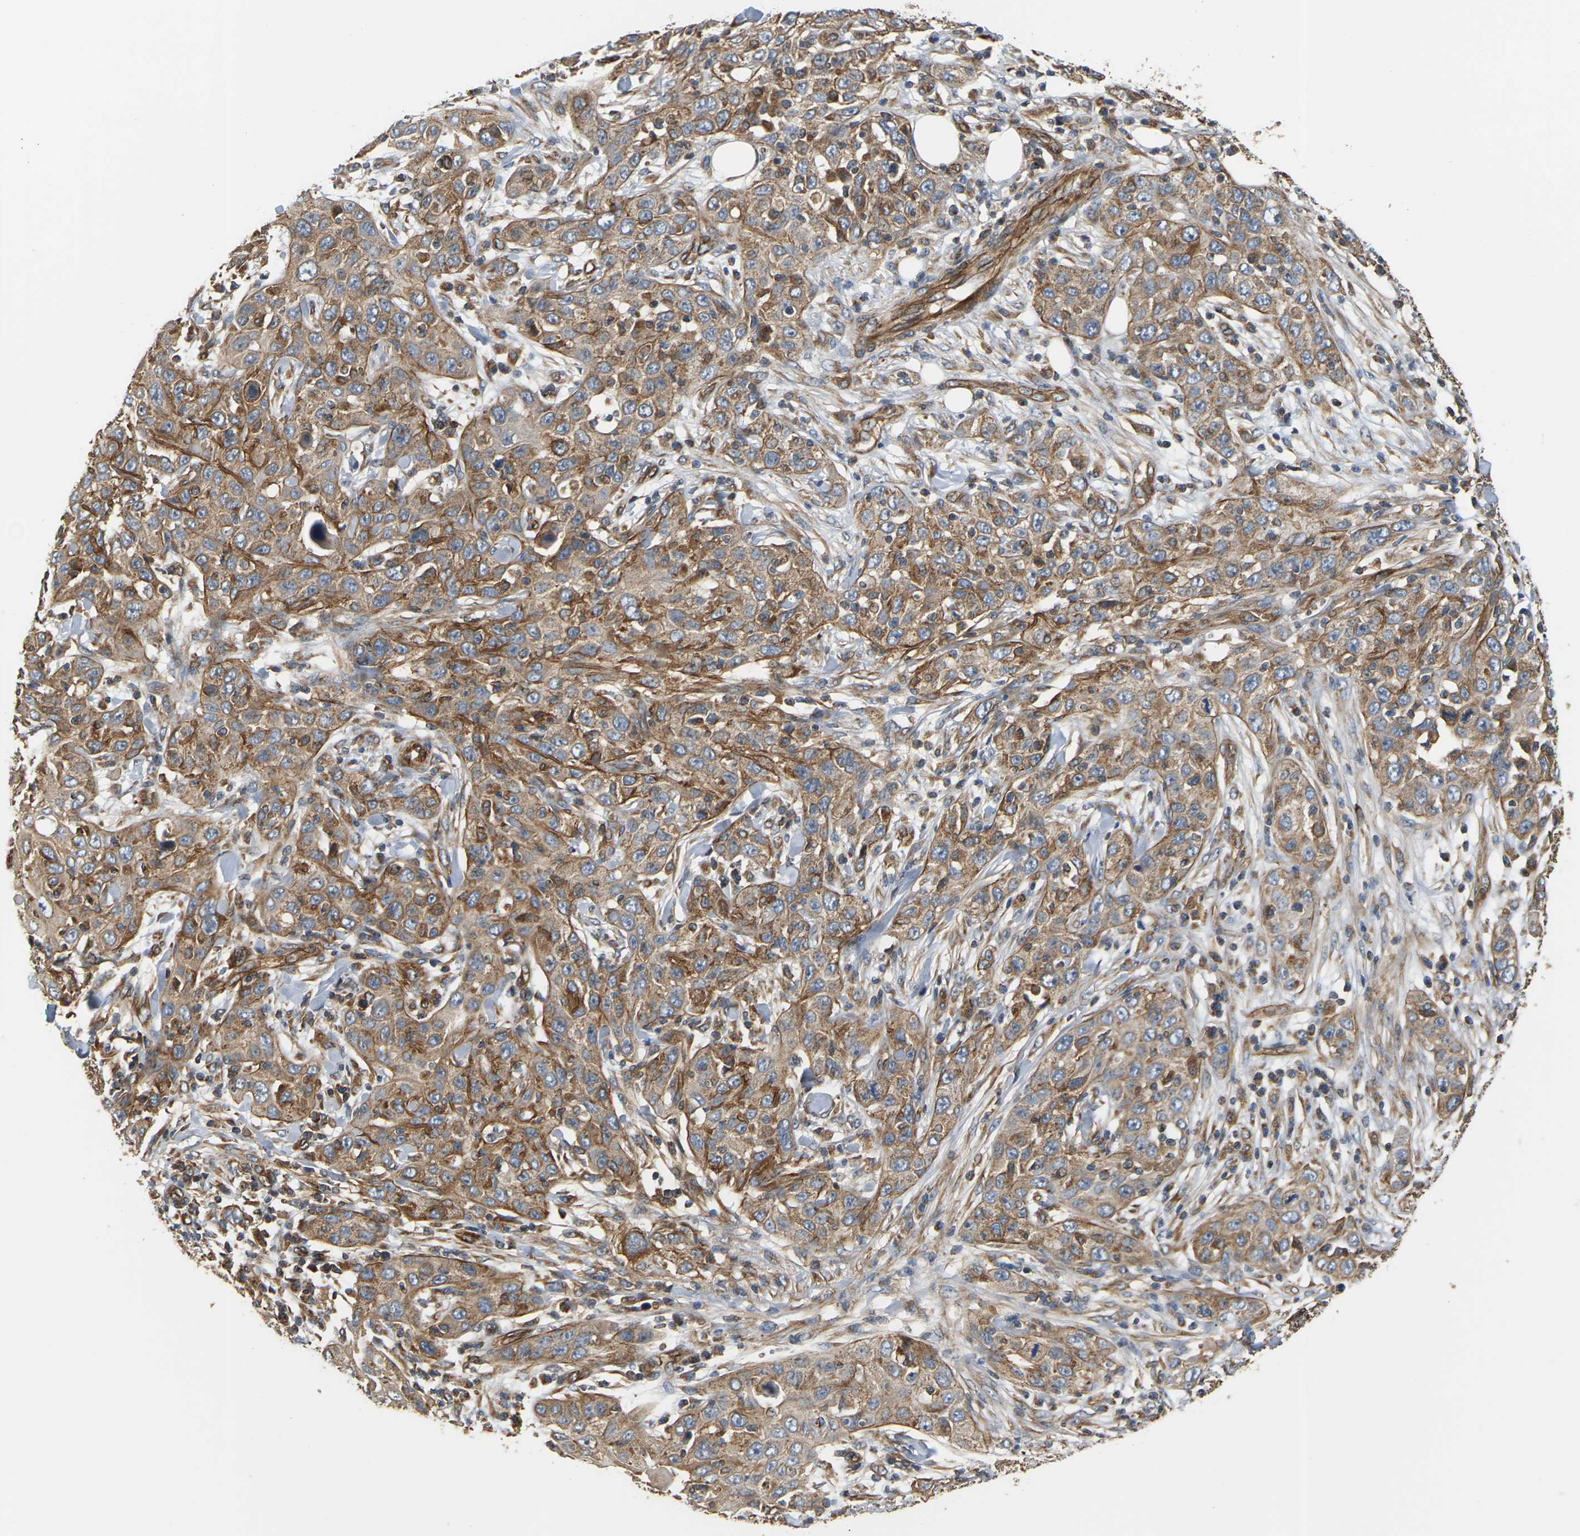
{"staining": {"intensity": "moderate", "quantity": ">75%", "location": "cytoplasmic/membranous"}, "tissue": "skin cancer", "cell_type": "Tumor cells", "image_type": "cancer", "snomed": [{"axis": "morphology", "description": "Squamous cell carcinoma, NOS"}, {"axis": "topography", "description": "Skin"}], "caption": "Brown immunohistochemical staining in squamous cell carcinoma (skin) shows moderate cytoplasmic/membranous expression in about >75% of tumor cells. Using DAB (3,3'-diaminobenzidine) (brown) and hematoxylin (blue) stains, captured at high magnification using brightfield microscopy.", "gene": "PCDHB4", "patient": {"sex": "female", "age": 88}}